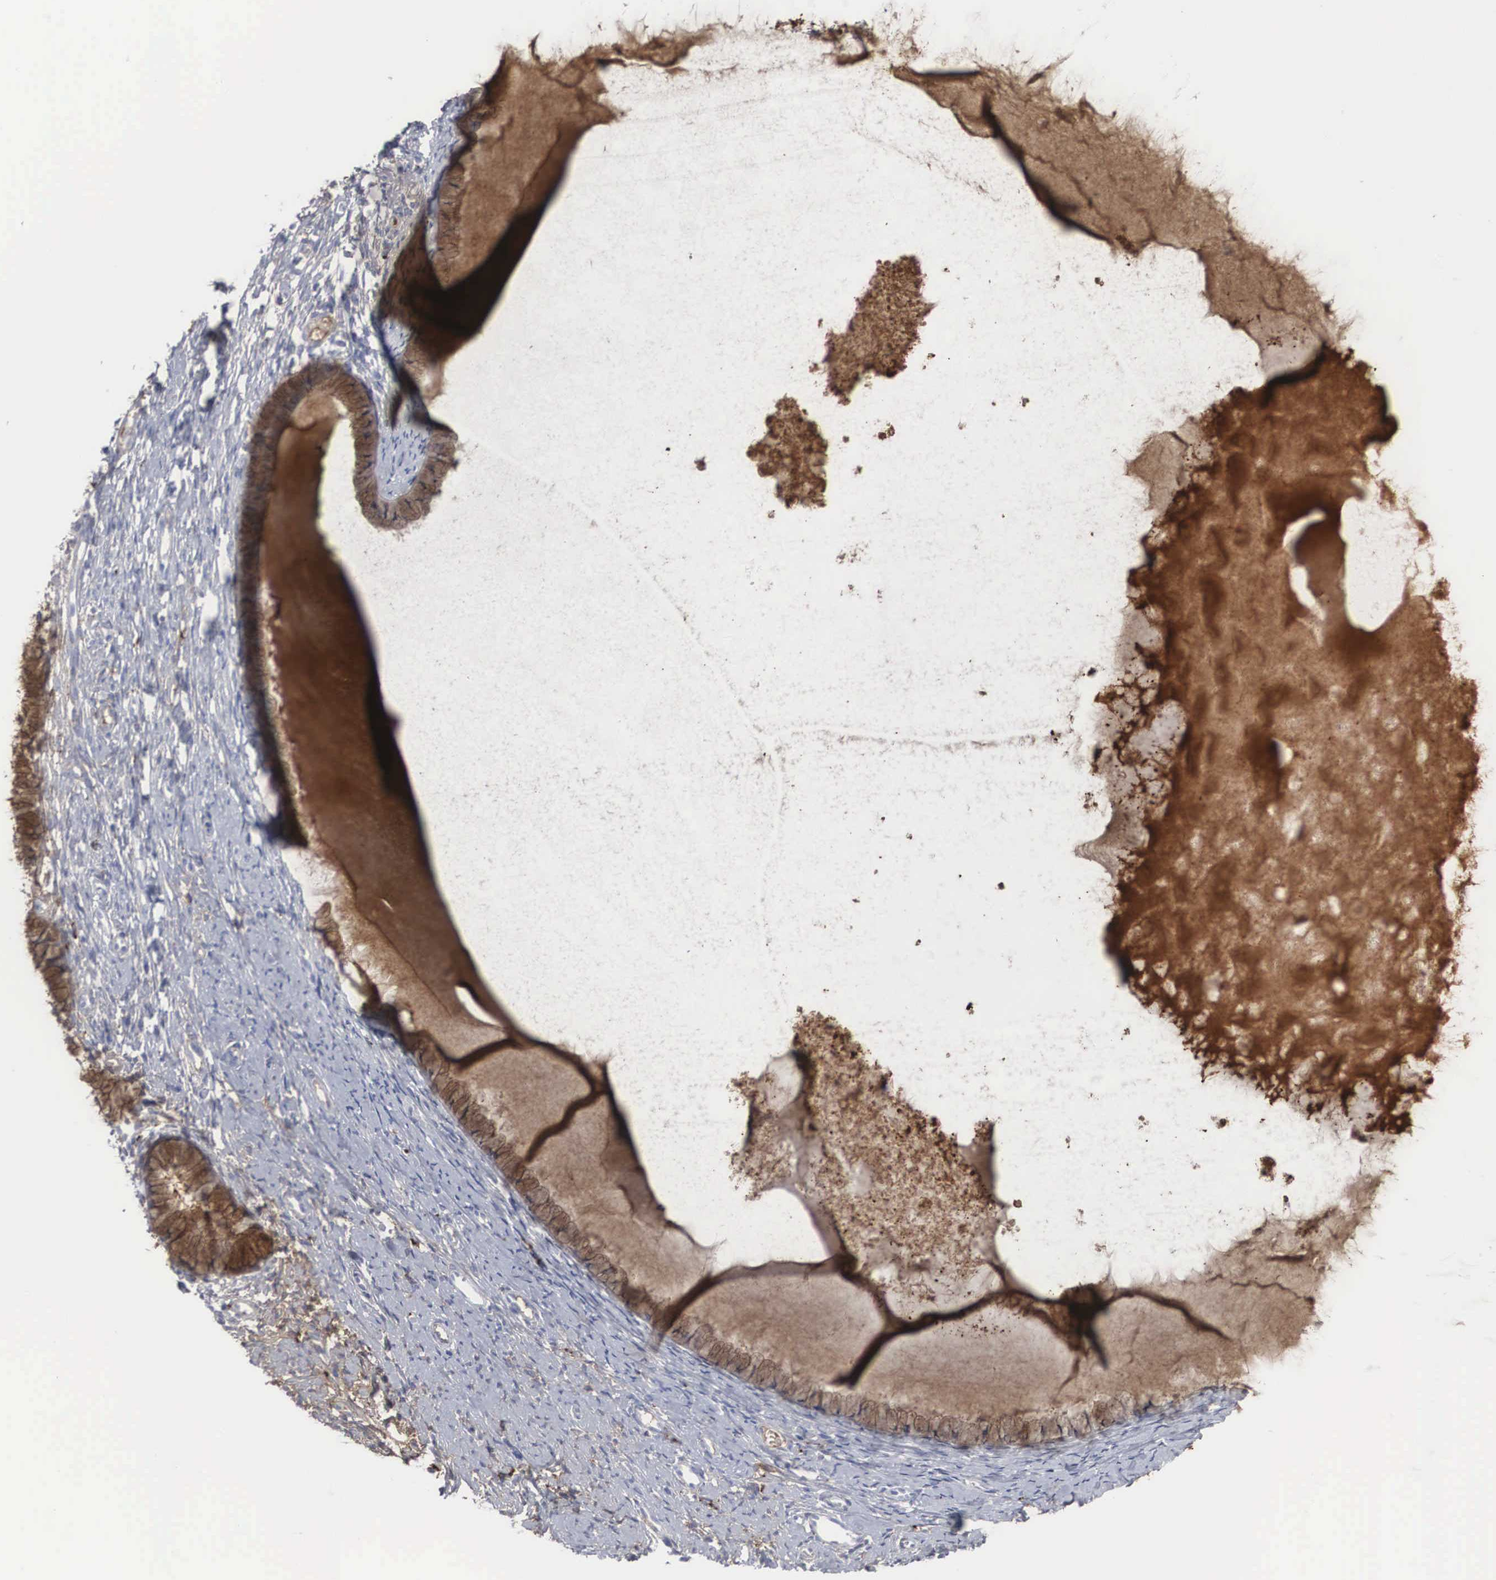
{"staining": {"intensity": "moderate", "quantity": ">75%", "location": "cytoplasmic/membranous"}, "tissue": "cervix", "cell_type": "Glandular cells", "image_type": "normal", "snomed": [{"axis": "morphology", "description": "Normal tissue, NOS"}, {"axis": "topography", "description": "Cervix"}], "caption": "The micrograph exhibits a brown stain indicating the presence of a protein in the cytoplasmic/membranous of glandular cells in cervix. The protein is shown in brown color, while the nuclei are stained blue.", "gene": "LGALS3BP", "patient": {"sex": "female", "age": 82}}